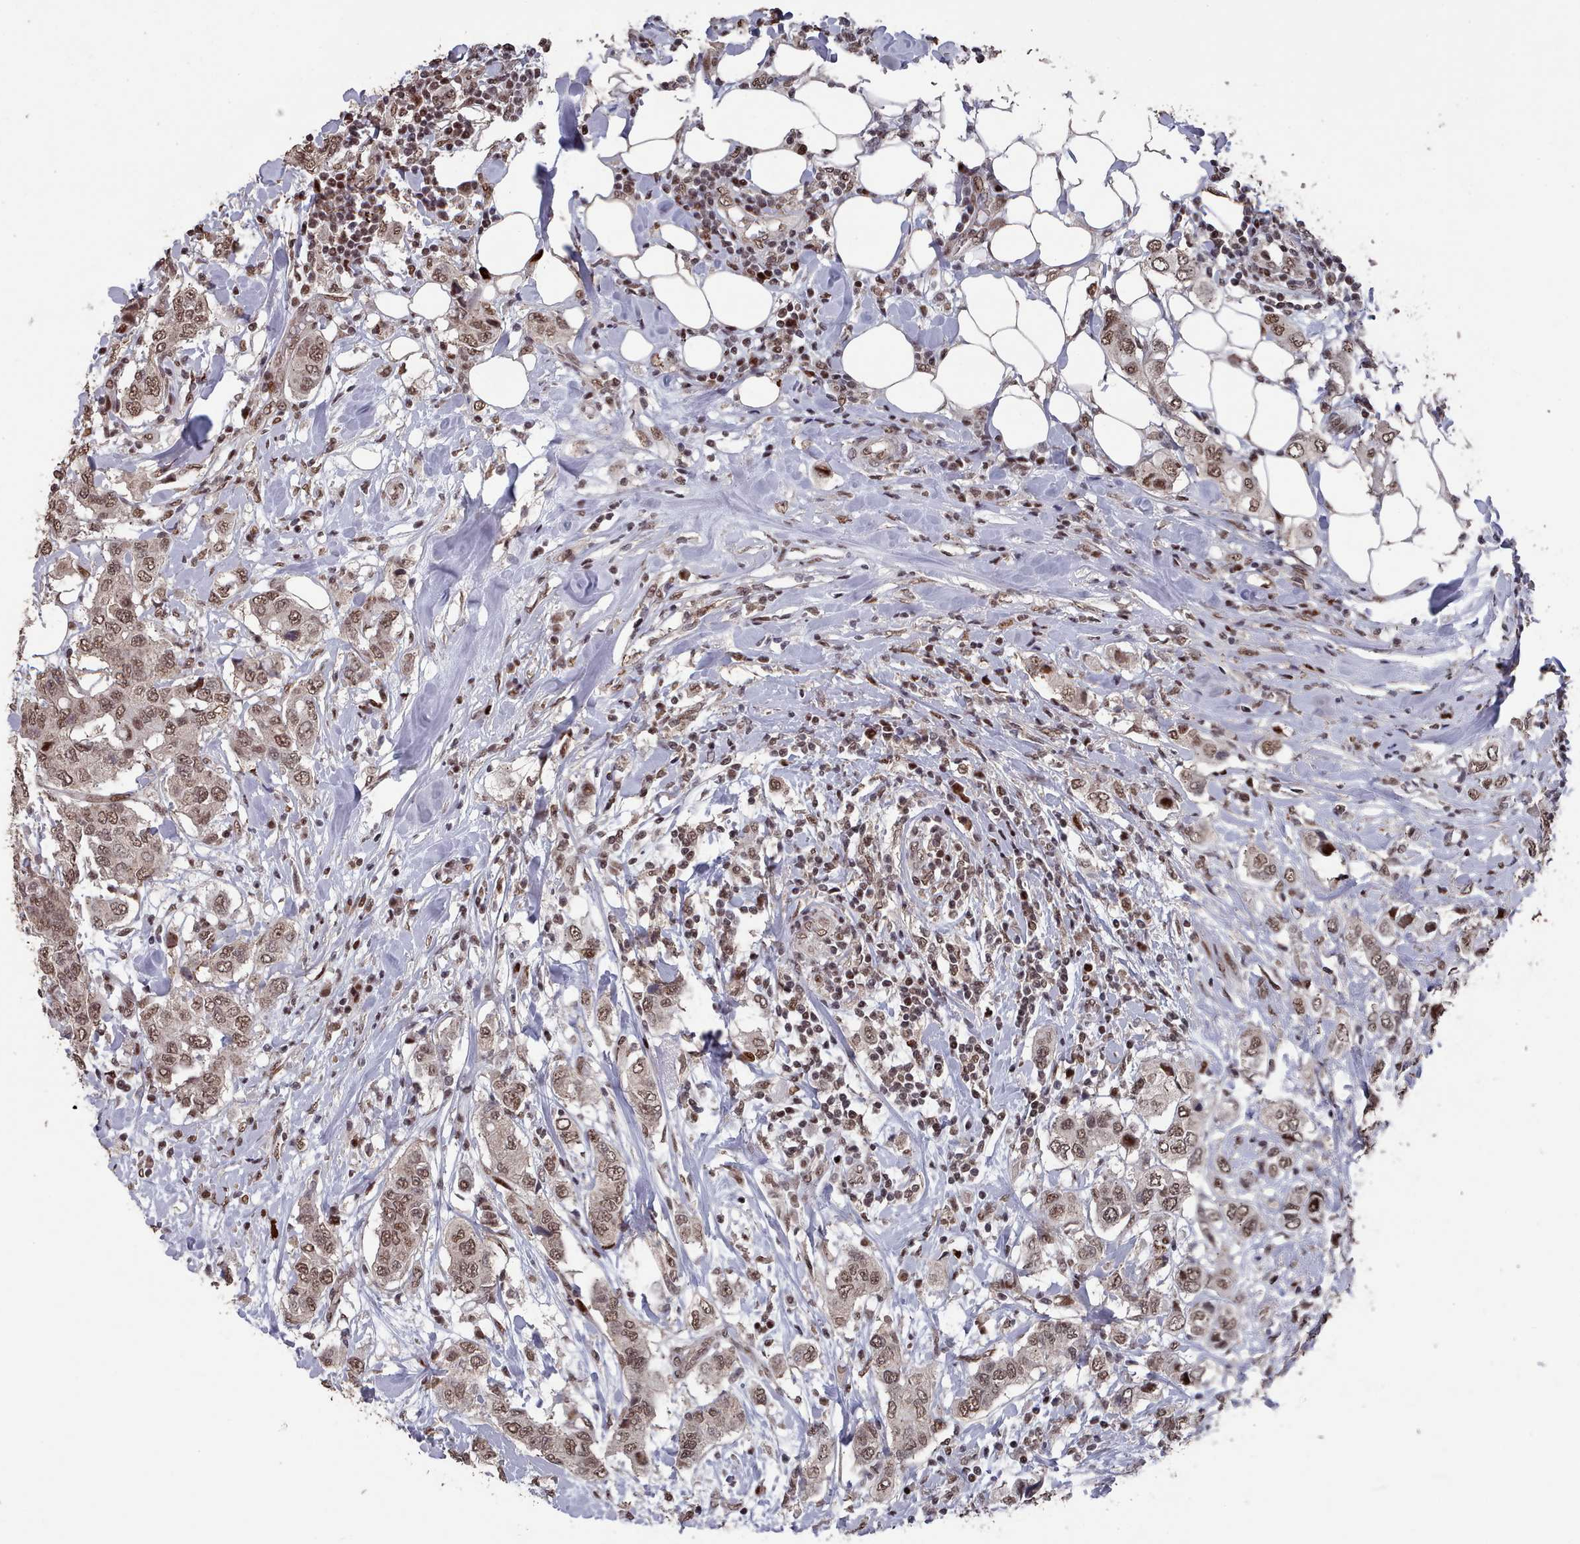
{"staining": {"intensity": "moderate", "quantity": ">75%", "location": "nuclear"}, "tissue": "breast cancer", "cell_type": "Tumor cells", "image_type": "cancer", "snomed": [{"axis": "morphology", "description": "Lobular carcinoma"}, {"axis": "topography", "description": "Breast"}], "caption": "Immunohistochemistry (IHC) staining of lobular carcinoma (breast), which reveals medium levels of moderate nuclear positivity in about >75% of tumor cells indicating moderate nuclear protein expression. The staining was performed using DAB (brown) for protein detection and nuclei were counterstained in hematoxylin (blue).", "gene": "PNRC2", "patient": {"sex": "female", "age": 51}}